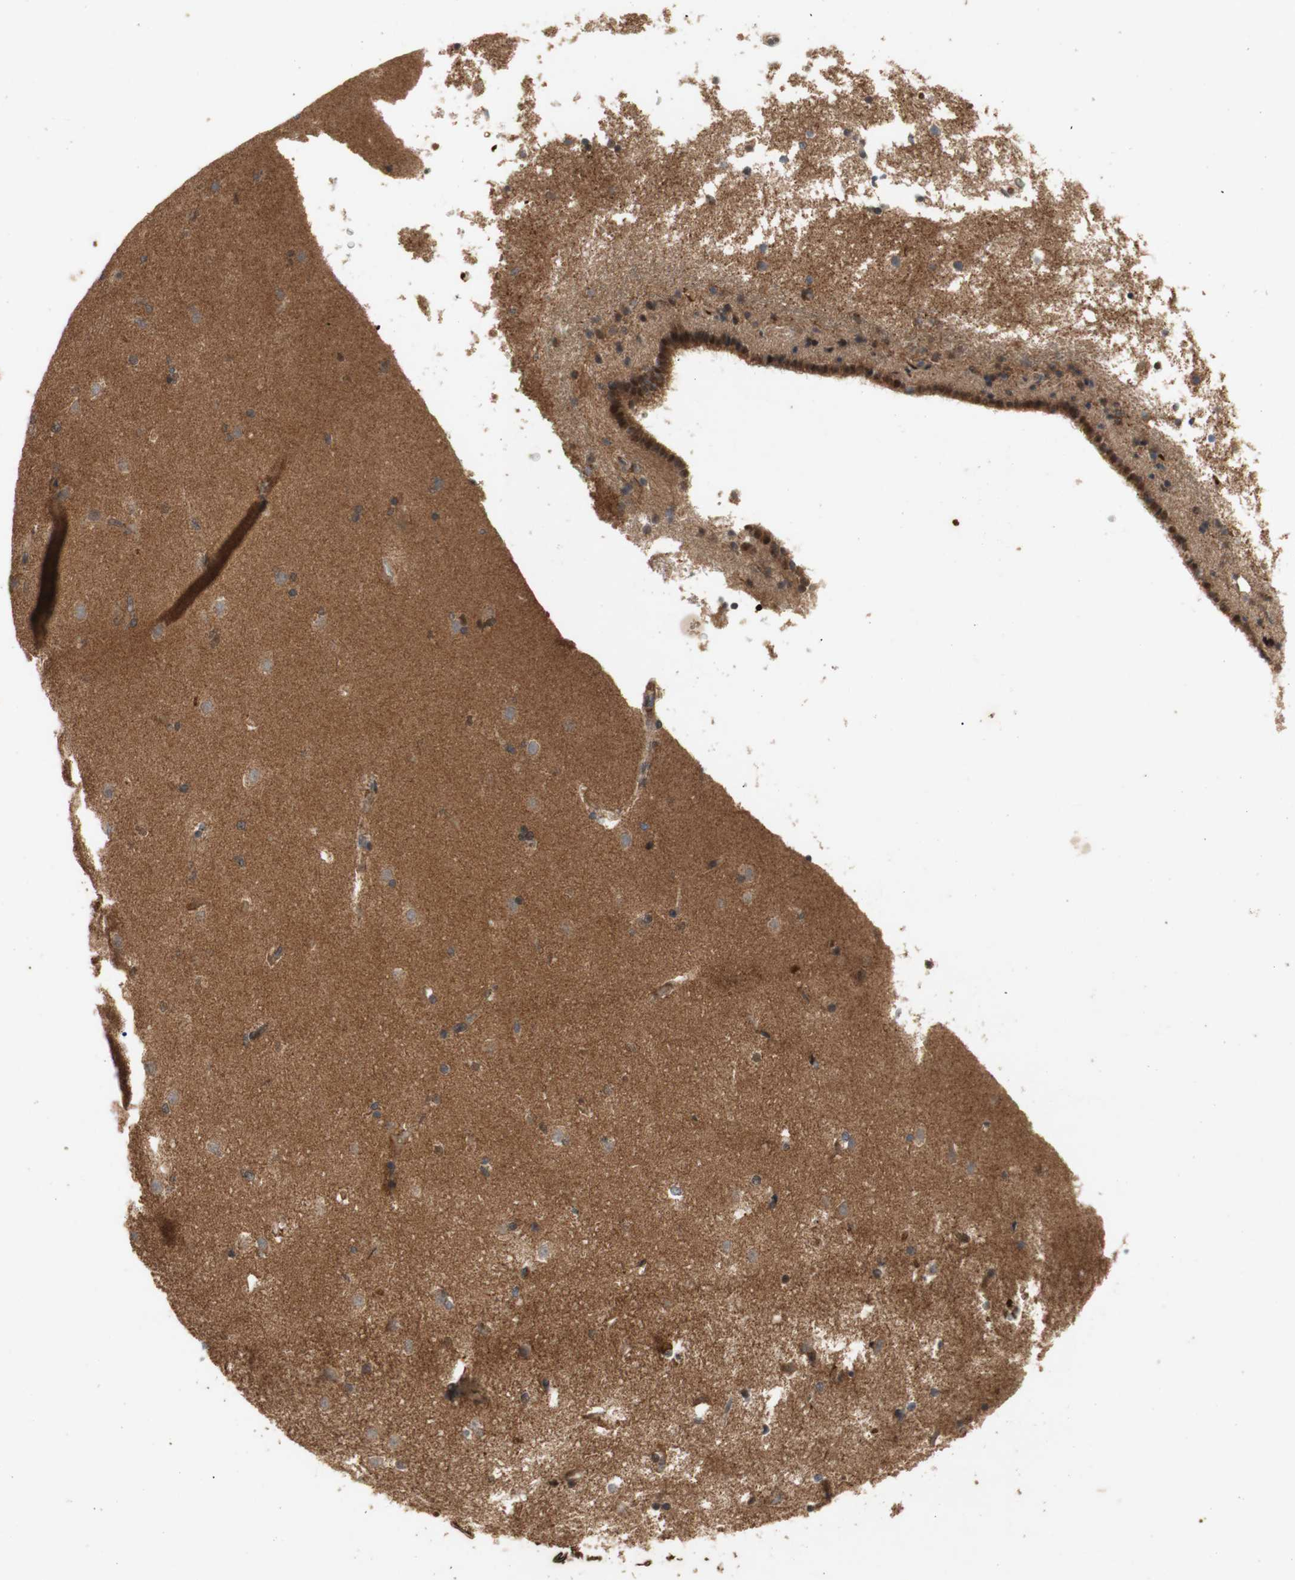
{"staining": {"intensity": "moderate", "quantity": "25%-75%", "location": "cytoplasmic/membranous,nuclear"}, "tissue": "caudate", "cell_type": "Glial cells", "image_type": "normal", "snomed": [{"axis": "morphology", "description": "Normal tissue, NOS"}, {"axis": "topography", "description": "Lateral ventricle wall"}], "caption": "Immunohistochemistry (IHC) histopathology image of unremarkable caudate: human caudate stained using immunohistochemistry demonstrates medium levels of moderate protein expression localized specifically in the cytoplasmic/membranous,nuclear of glial cells, appearing as a cytoplasmic/membranous,nuclear brown color.", "gene": "PKN1", "patient": {"sex": "female", "age": 19}}